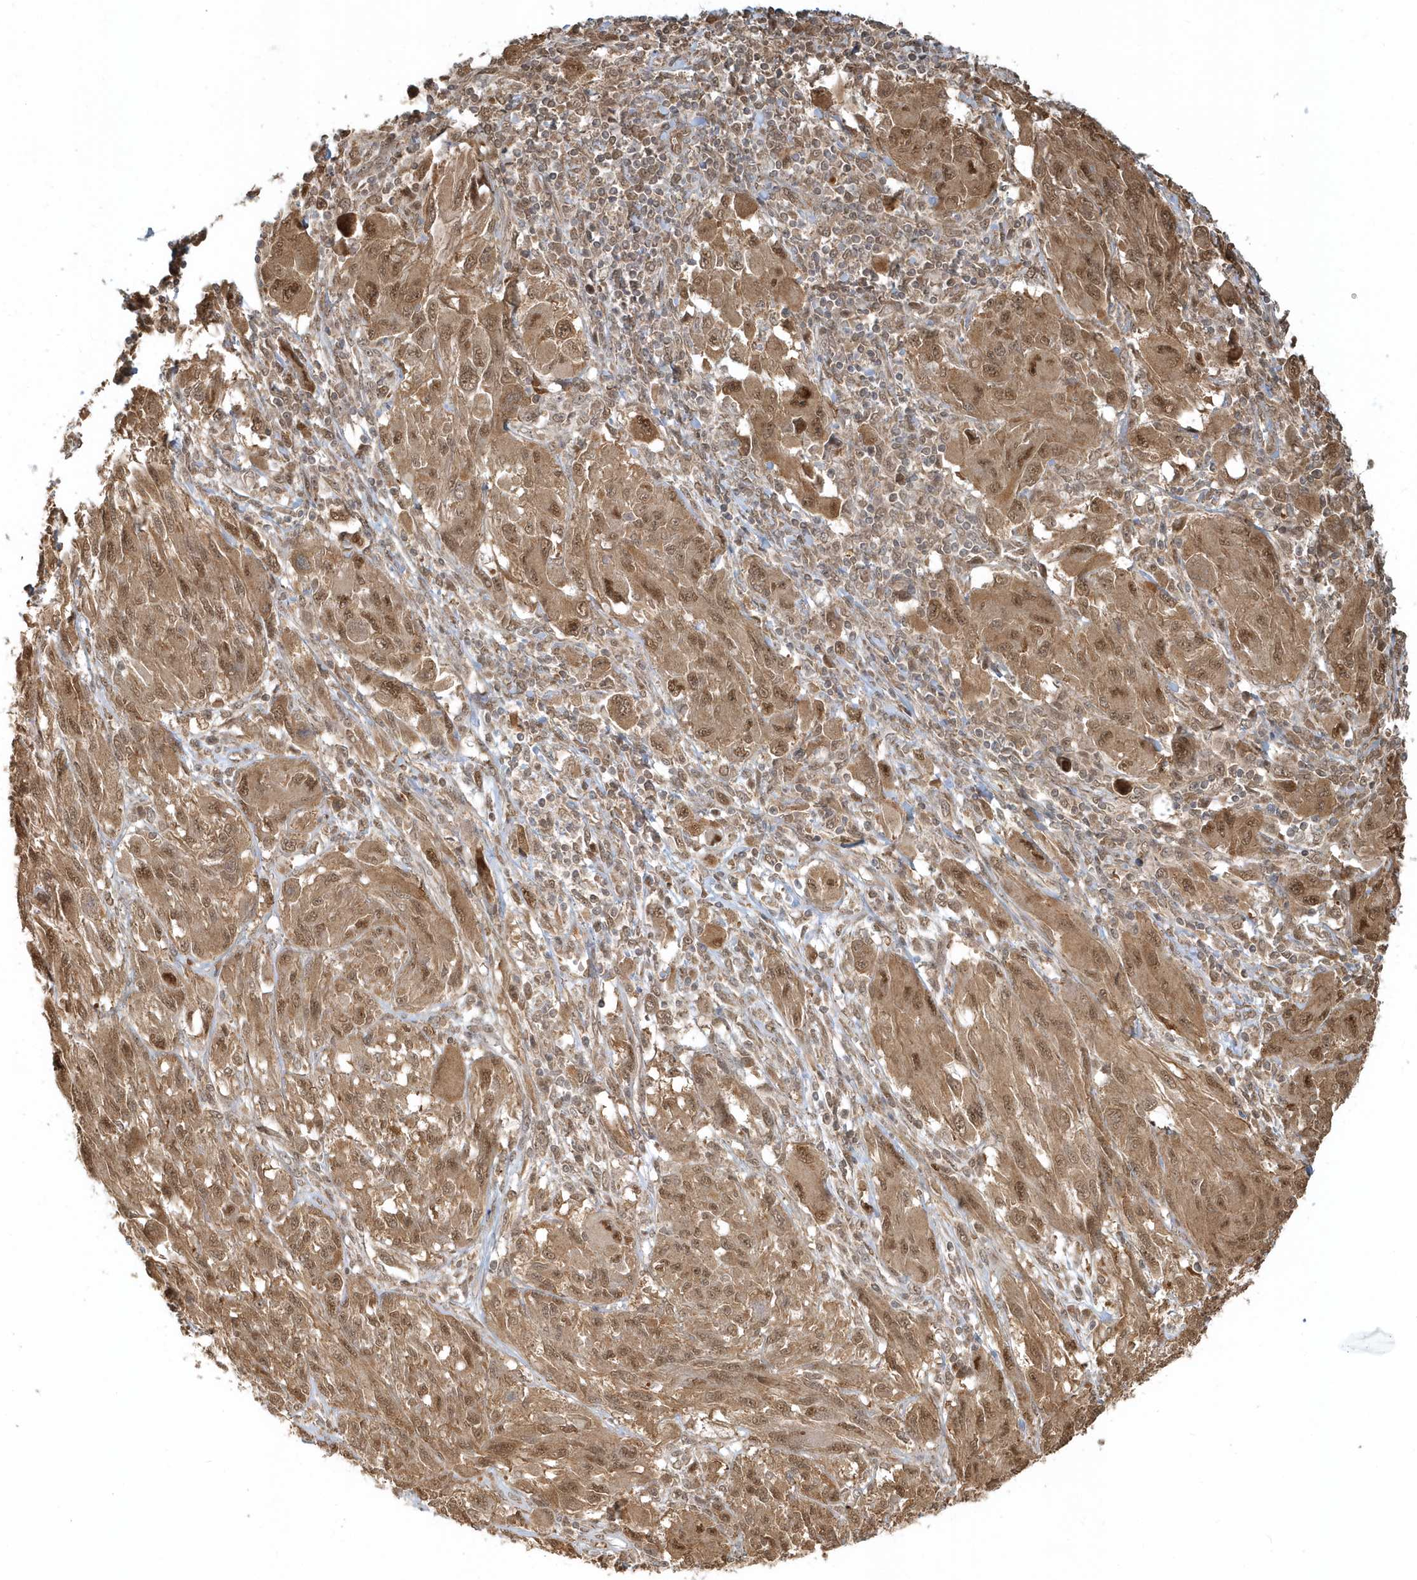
{"staining": {"intensity": "moderate", "quantity": ">75%", "location": "cytoplasmic/membranous,nuclear"}, "tissue": "melanoma", "cell_type": "Tumor cells", "image_type": "cancer", "snomed": [{"axis": "morphology", "description": "Malignant melanoma, NOS"}, {"axis": "topography", "description": "Skin"}], "caption": "Melanoma tissue displays moderate cytoplasmic/membranous and nuclear staining in approximately >75% of tumor cells, visualized by immunohistochemistry. (Stains: DAB in brown, nuclei in blue, Microscopy: brightfield microscopy at high magnification).", "gene": "PSMD6", "patient": {"sex": "female", "age": 91}}